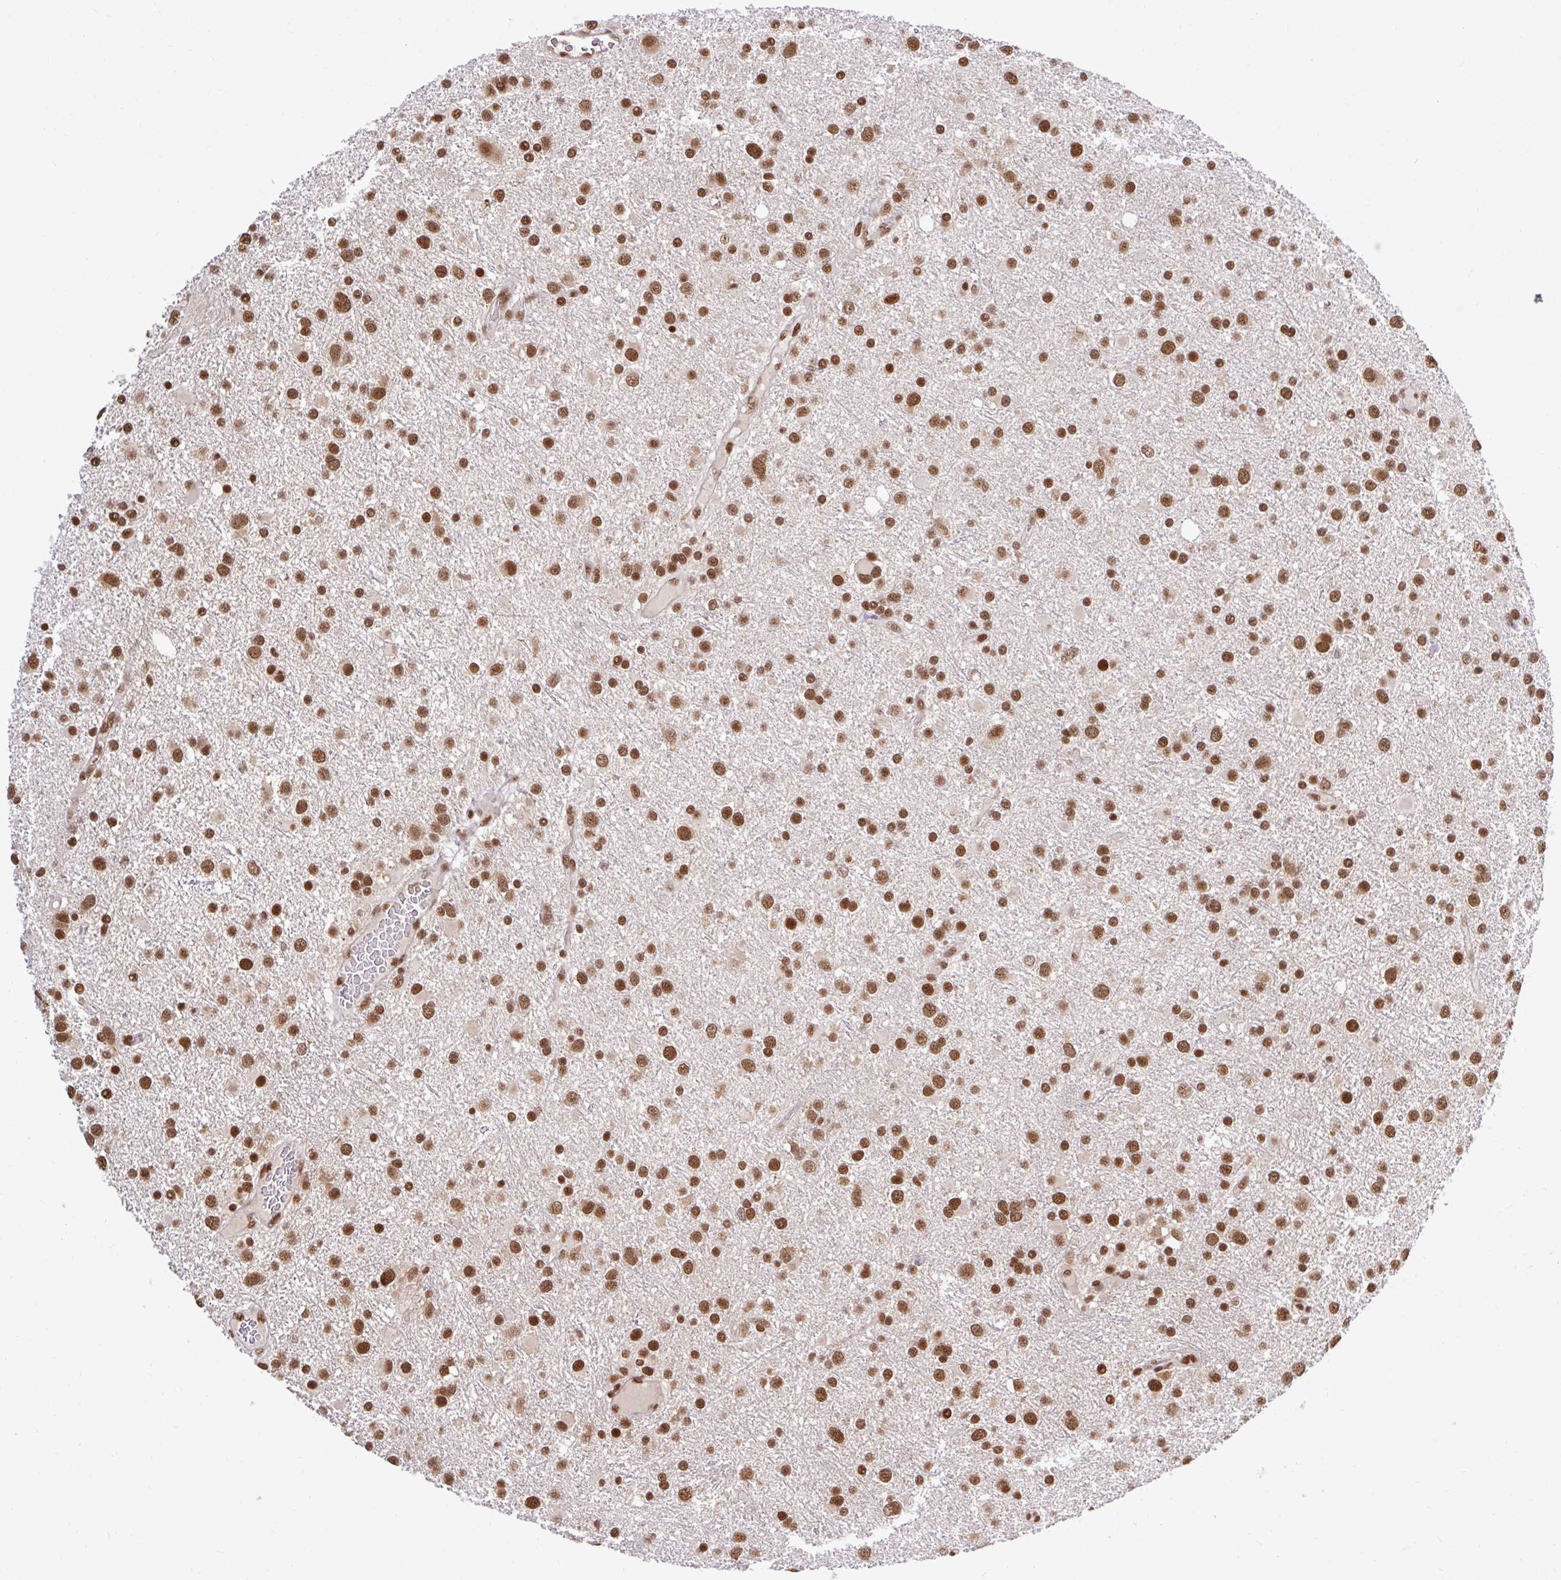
{"staining": {"intensity": "moderate", "quantity": ">75%", "location": "nuclear"}, "tissue": "glioma", "cell_type": "Tumor cells", "image_type": "cancer", "snomed": [{"axis": "morphology", "description": "Glioma, malignant, Low grade"}, {"axis": "topography", "description": "Brain"}], "caption": "This histopathology image reveals immunohistochemistry (IHC) staining of low-grade glioma (malignant), with medium moderate nuclear expression in approximately >75% of tumor cells.", "gene": "ABCA9", "patient": {"sex": "female", "age": 32}}